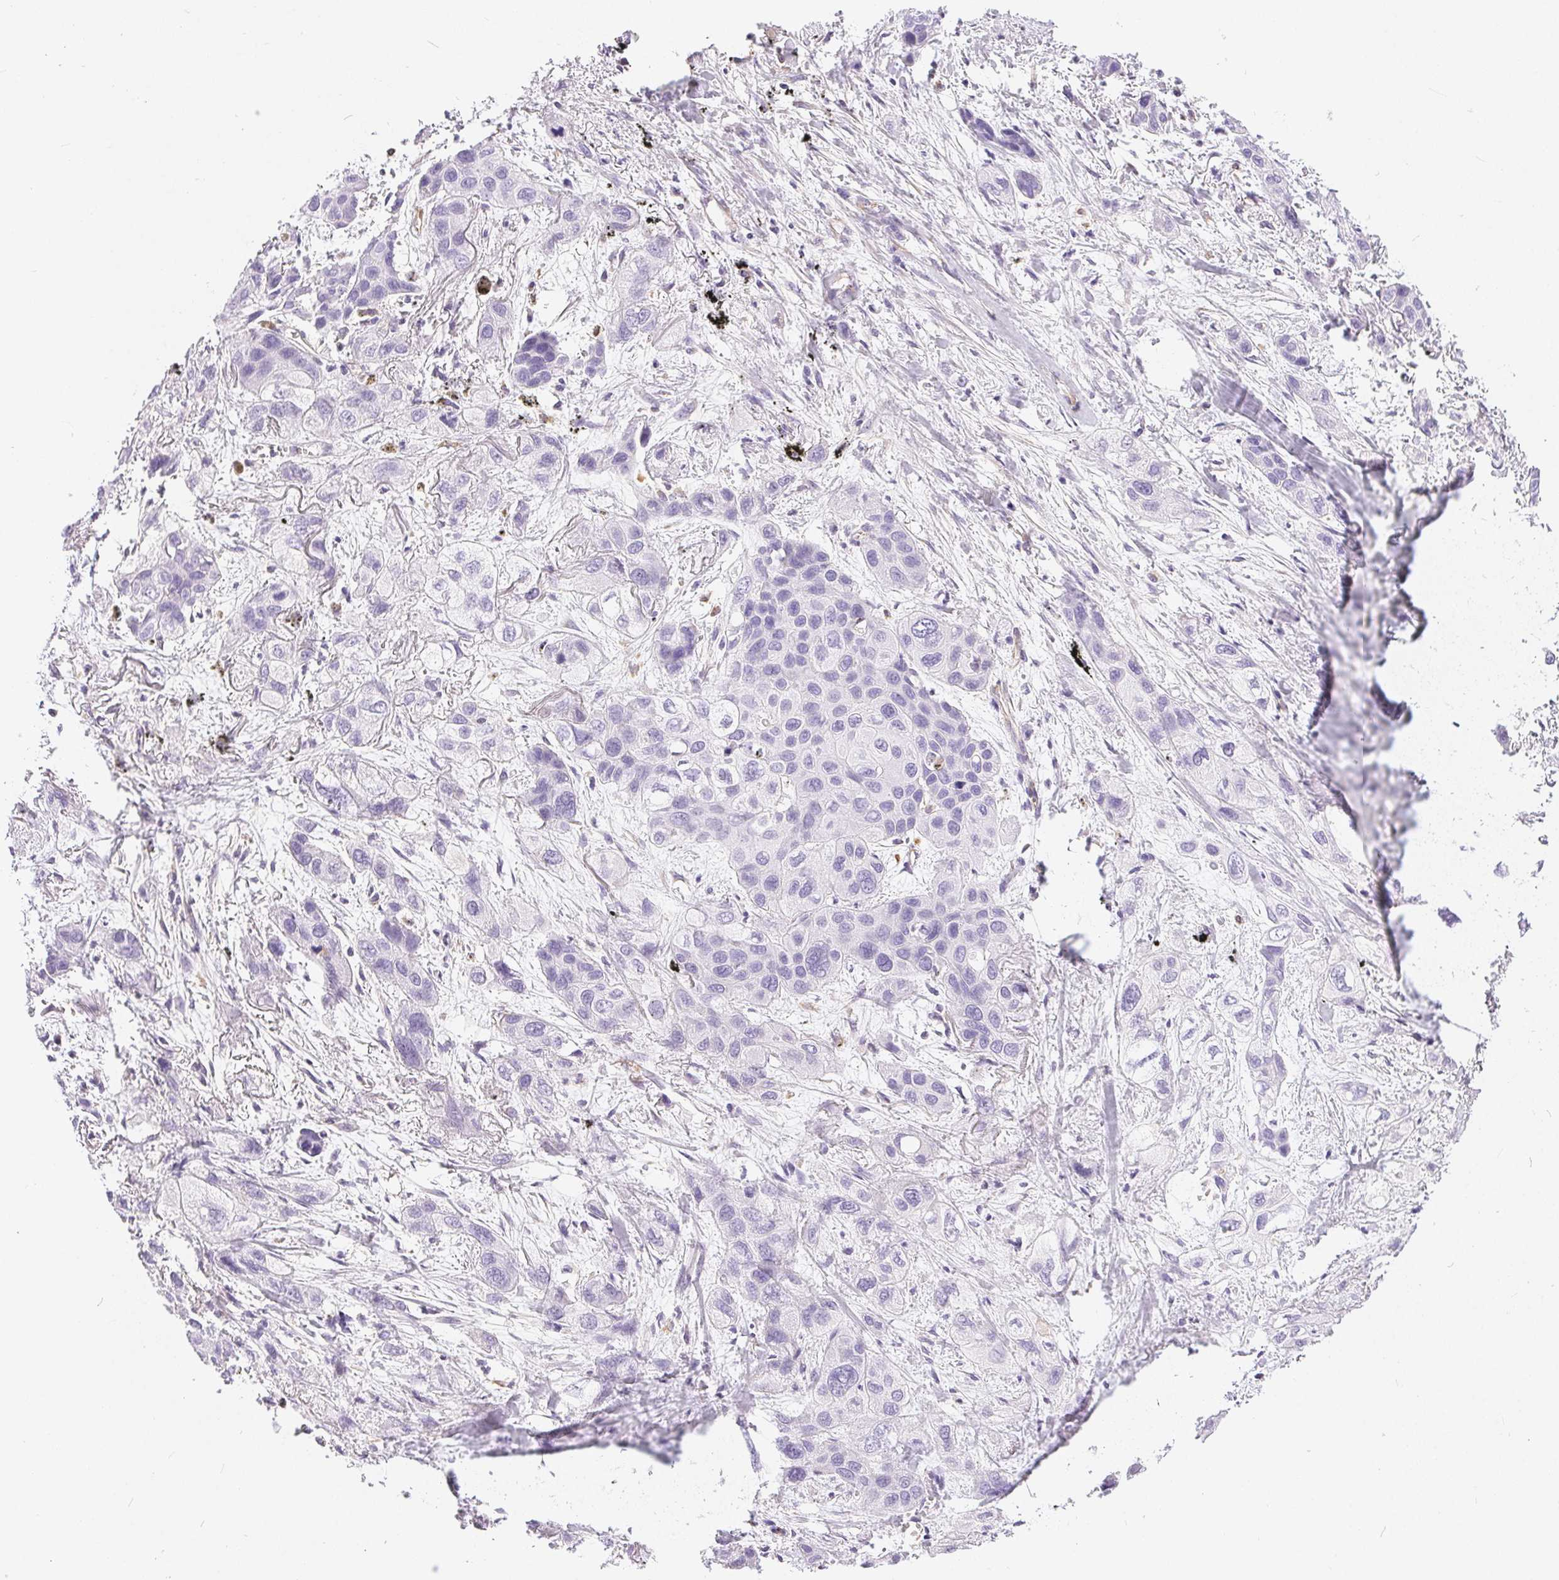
{"staining": {"intensity": "negative", "quantity": "none", "location": "none"}, "tissue": "lung cancer", "cell_type": "Tumor cells", "image_type": "cancer", "snomed": [{"axis": "morphology", "description": "Squamous cell carcinoma, NOS"}, {"axis": "morphology", "description": "Squamous cell carcinoma, metastatic, NOS"}, {"axis": "topography", "description": "Lung"}], "caption": "Immunohistochemical staining of squamous cell carcinoma (lung) exhibits no significant staining in tumor cells.", "gene": "GFAP", "patient": {"sex": "male", "age": 59}}